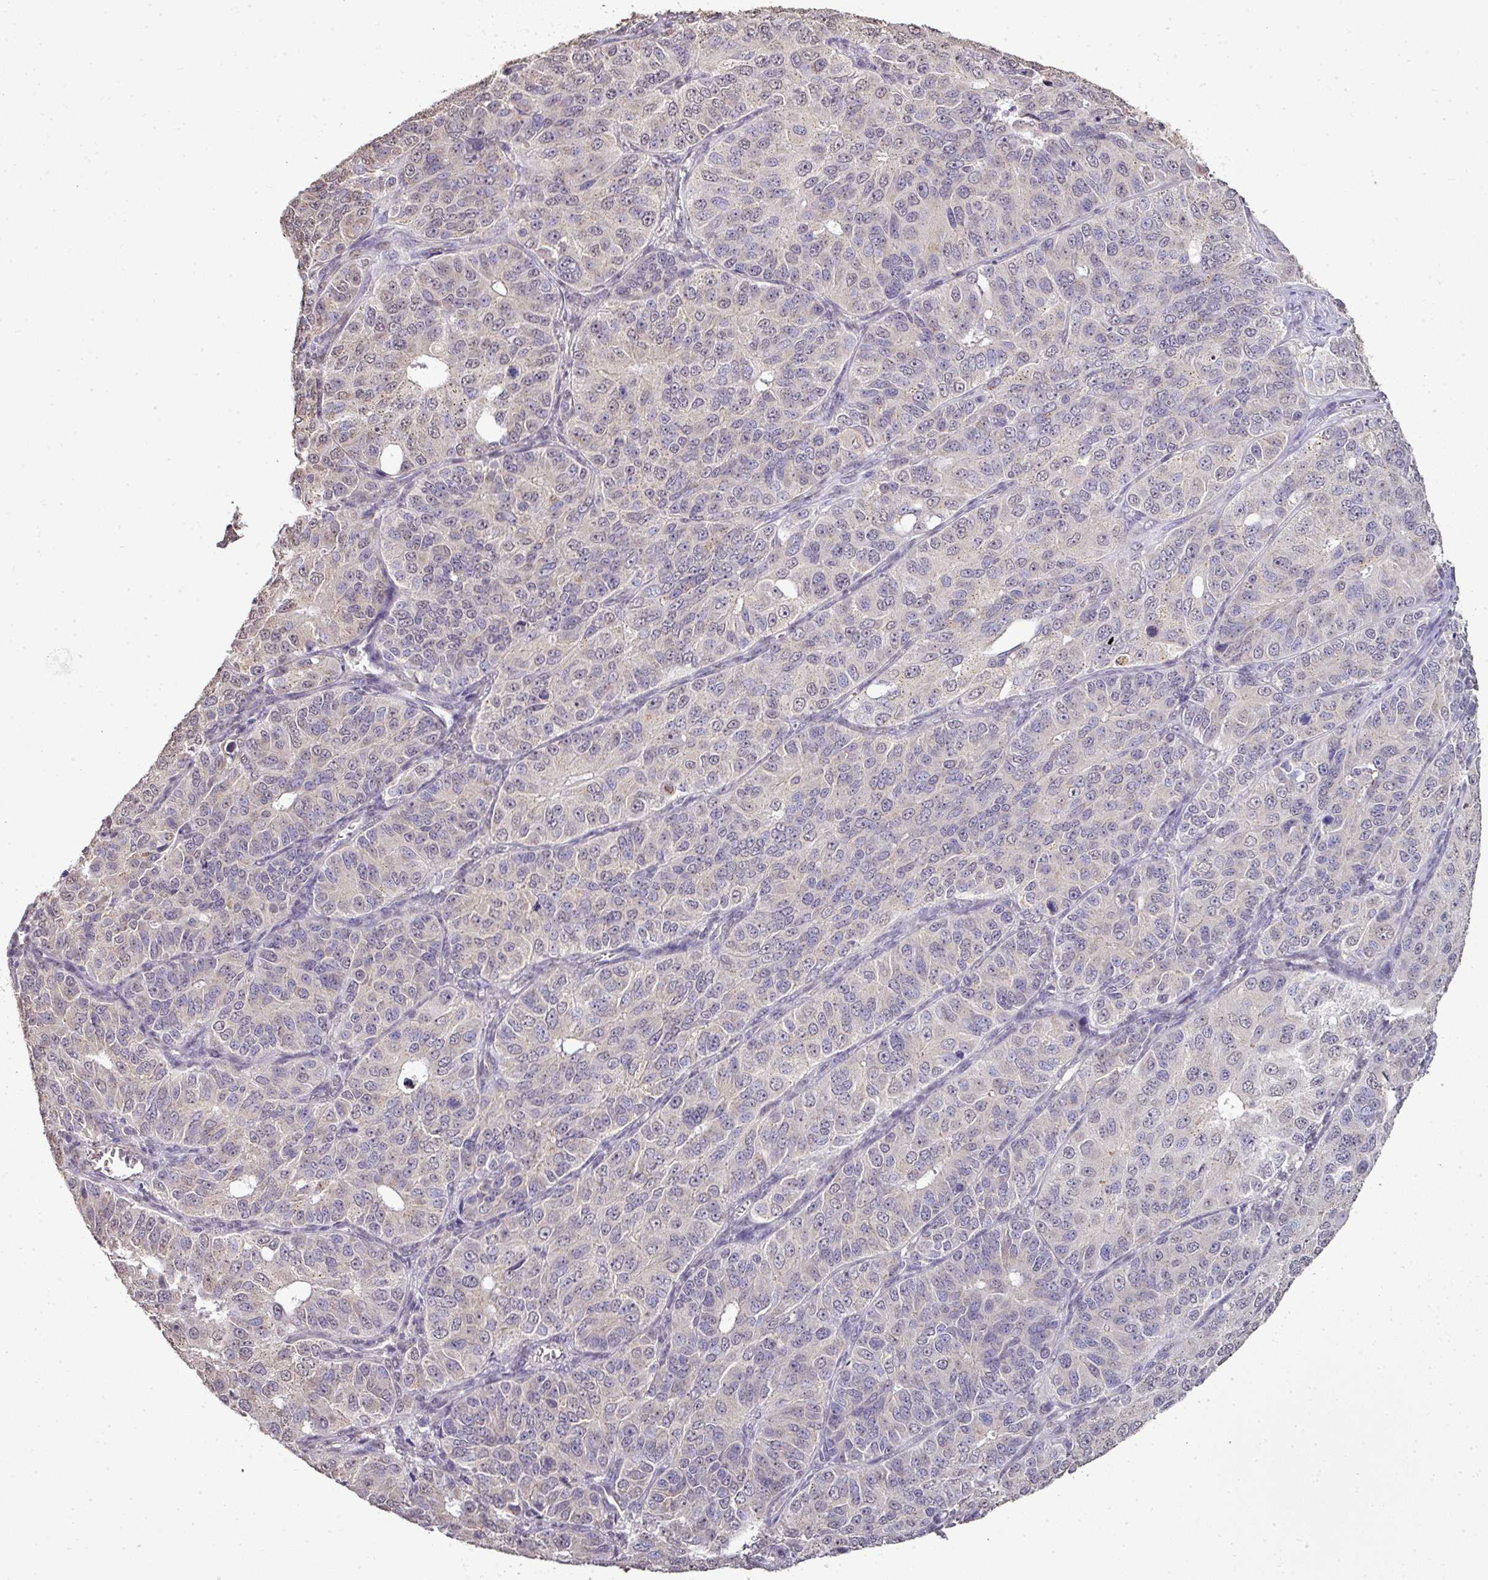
{"staining": {"intensity": "moderate", "quantity": "<25%", "location": "cytoplasmic/membranous"}, "tissue": "ovarian cancer", "cell_type": "Tumor cells", "image_type": "cancer", "snomed": [{"axis": "morphology", "description": "Carcinoma, endometroid"}, {"axis": "topography", "description": "Ovary"}], "caption": "IHC (DAB (3,3'-diaminobenzidine)) staining of human ovarian cancer demonstrates moderate cytoplasmic/membranous protein positivity in about <25% of tumor cells. (Stains: DAB (3,3'-diaminobenzidine) in brown, nuclei in blue, Microscopy: brightfield microscopy at high magnification).", "gene": "JPH2", "patient": {"sex": "female", "age": 51}}